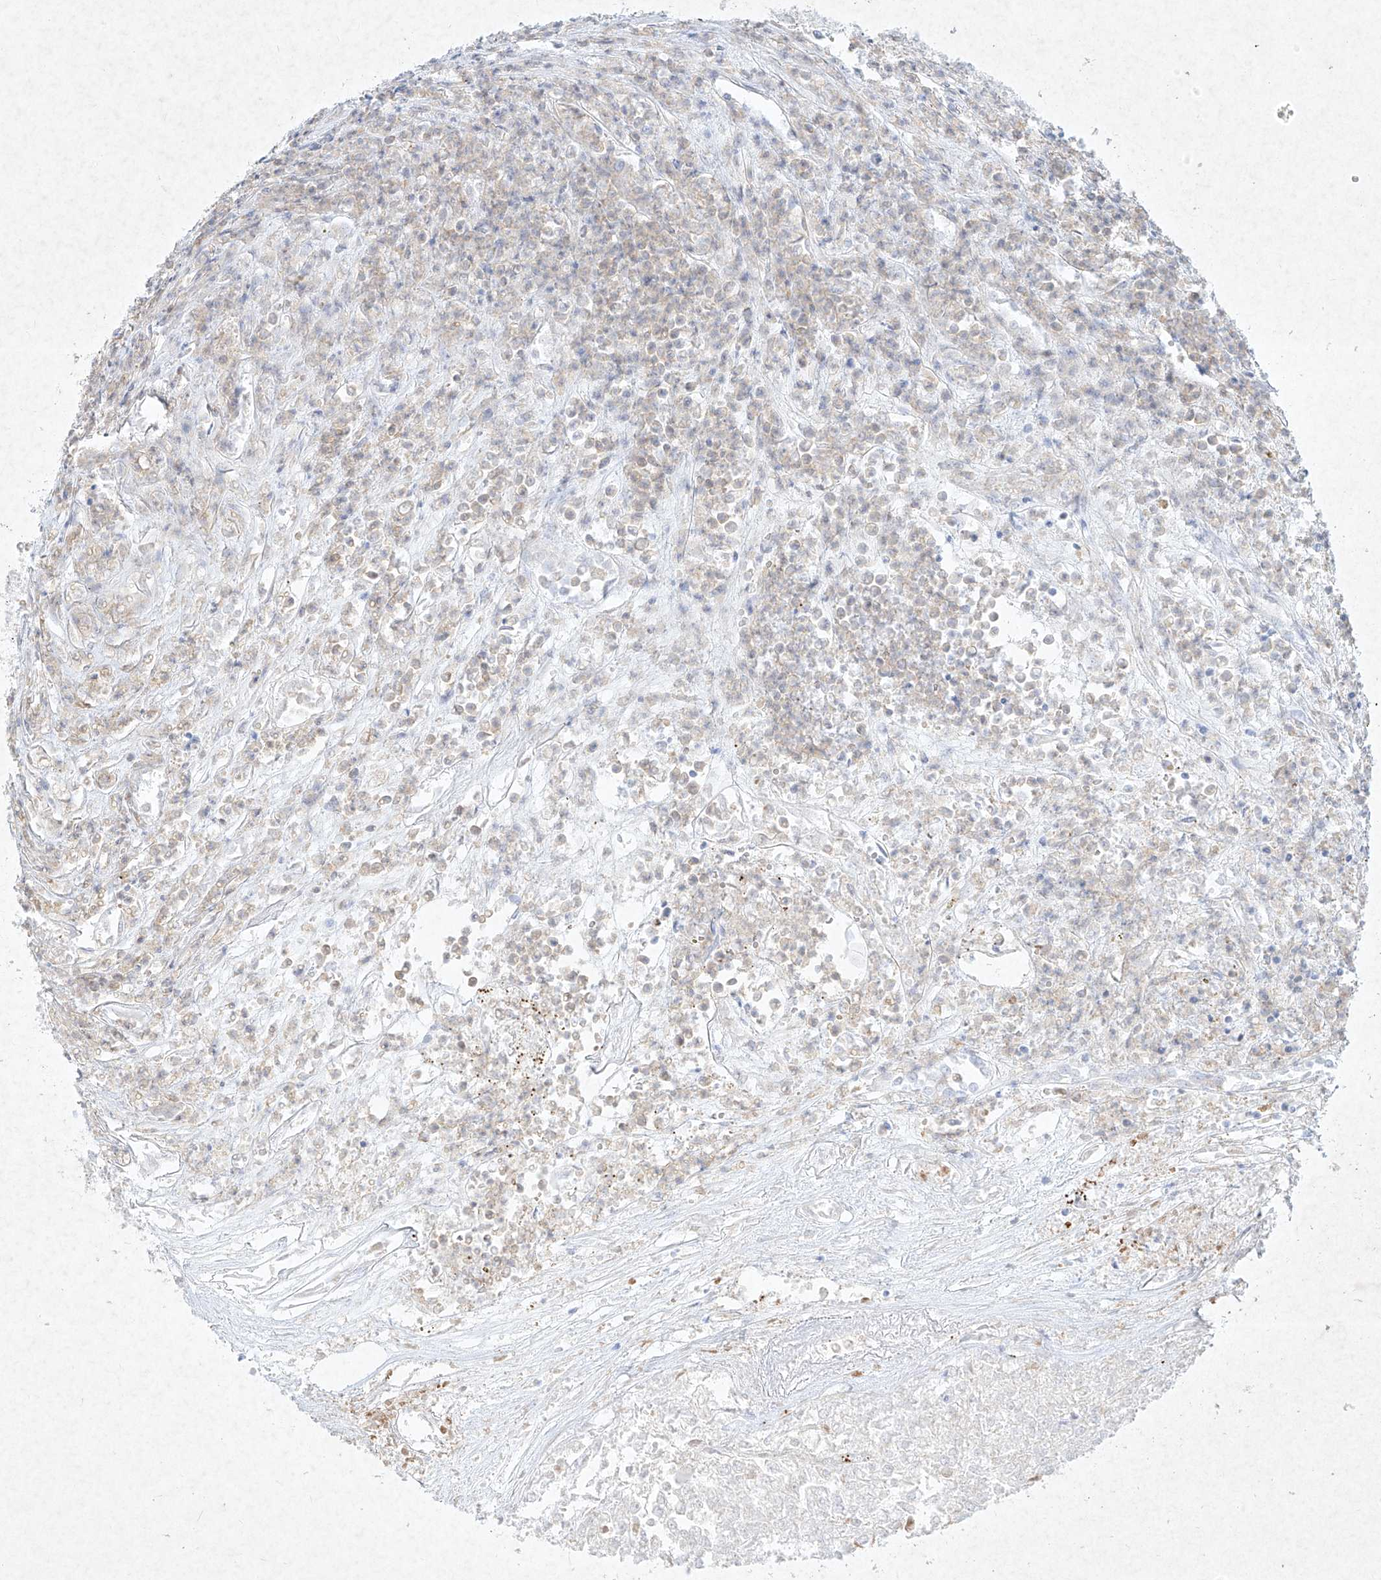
{"staining": {"intensity": "negative", "quantity": "none", "location": "none"}, "tissue": "renal cancer", "cell_type": "Tumor cells", "image_type": "cancer", "snomed": [{"axis": "morphology", "description": "Adenocarcinoma, NOS"}, {"axis": "topography", "description": "Kidney"}], "caption": "This histopathology image is of adenocarcinoma (renal) stained with immunohistochemistry (IHC) to label a protein in brown with the nuclei are counter-stained blue. There is no positivity in tumor cells.", "gene": "PLEK", "patient": {"sex": "female", "age": 54}}